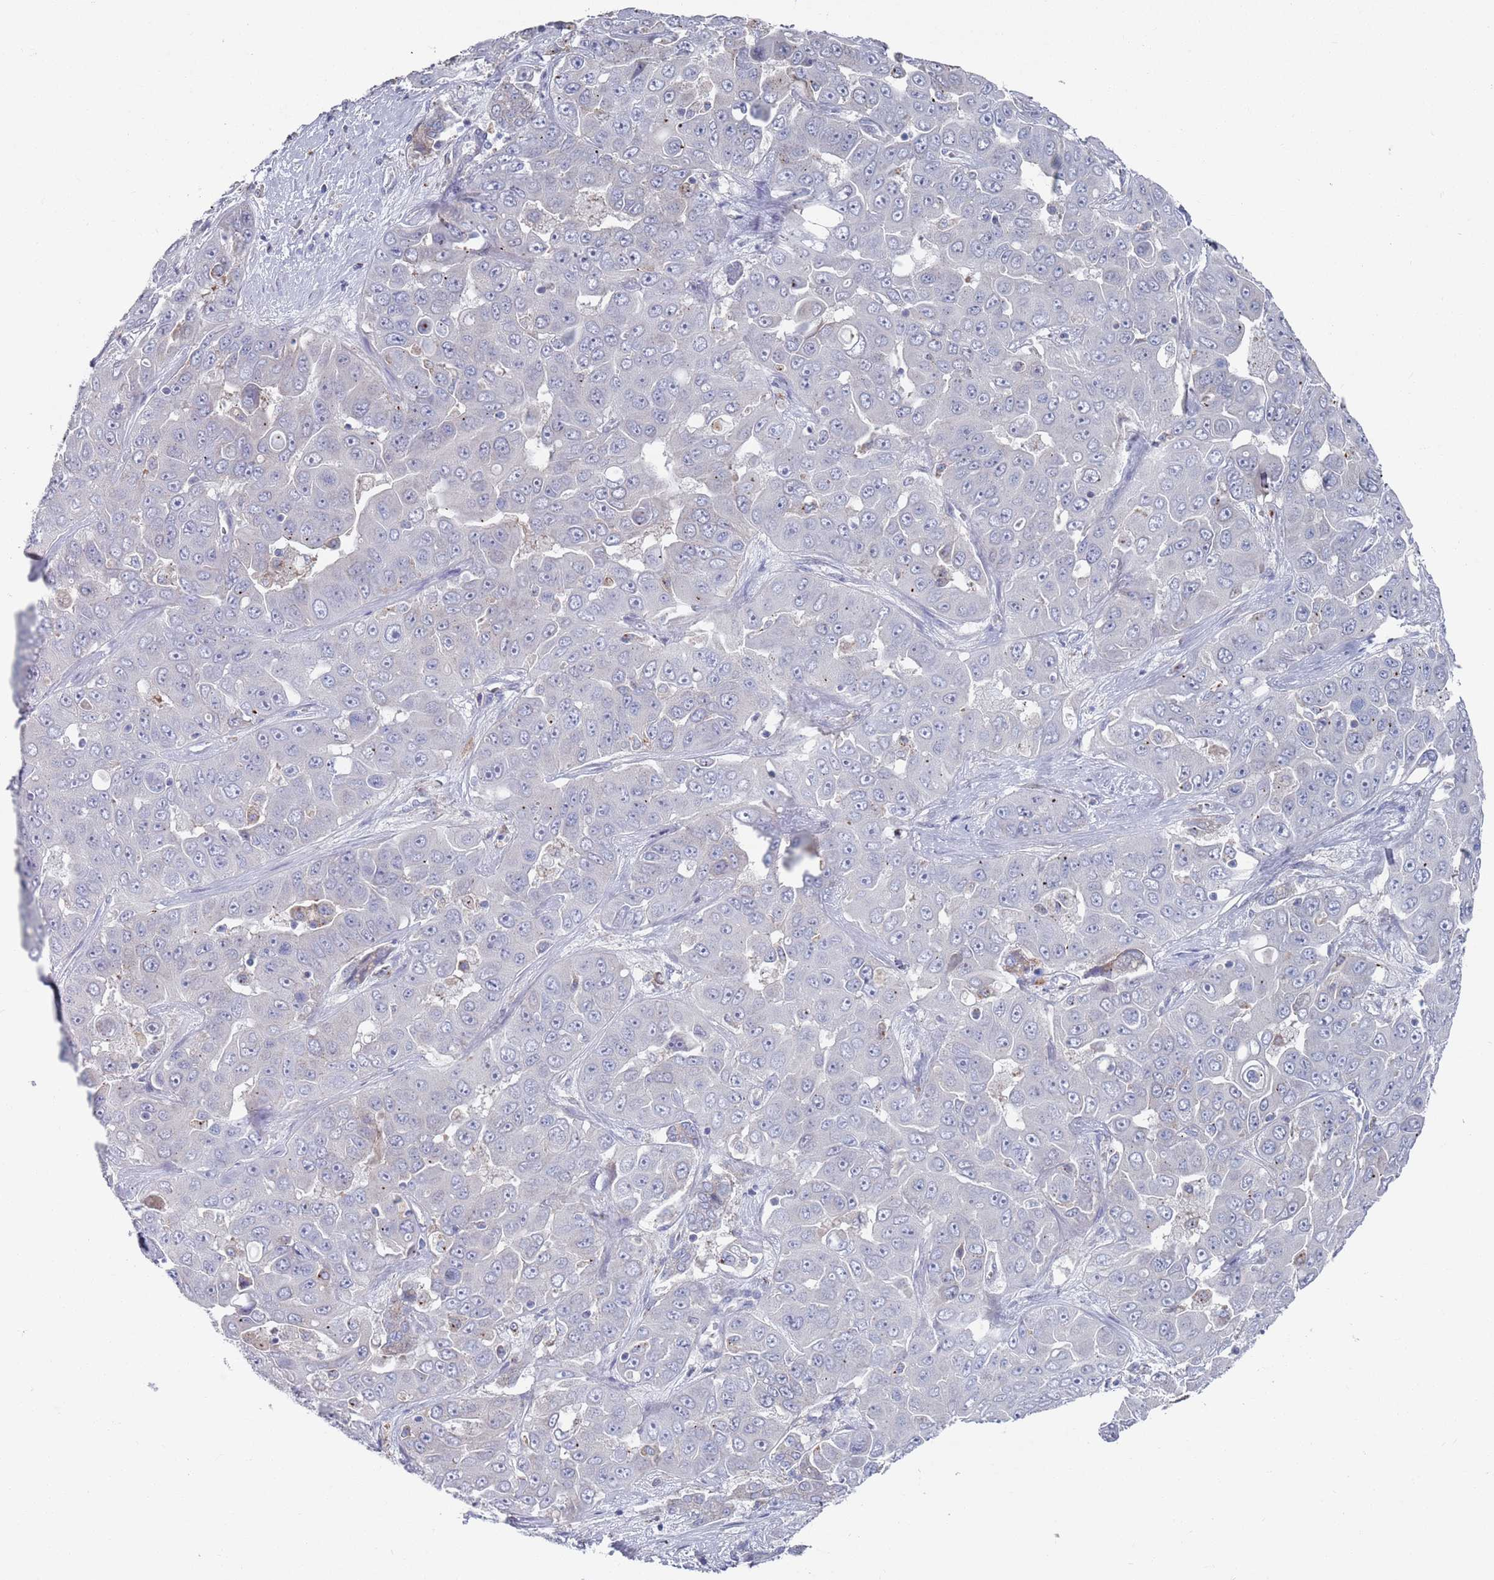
{"staining": {"intensity": "negative", "quantity": "none", "location": "none"}, "tissue": "liver cancer", "cell_type": "Tumor cells", "image_type": "cancer", "snomed": [{"axis": "morphology", "description": "Cholangiocarcinoma"}, {"axis": "topography", "description": "Liver"}], "caption": "High magnification brightfield microscopy of cholangiocarcinoma (liver) stained with DAB (3,3'-diaminobenzidine) (brown) and counterstained with hematoxylin (blue): tumor cells show no significant staining.", "gene": "MAT1A", "patient": {"sex": "female", "age": 52}}